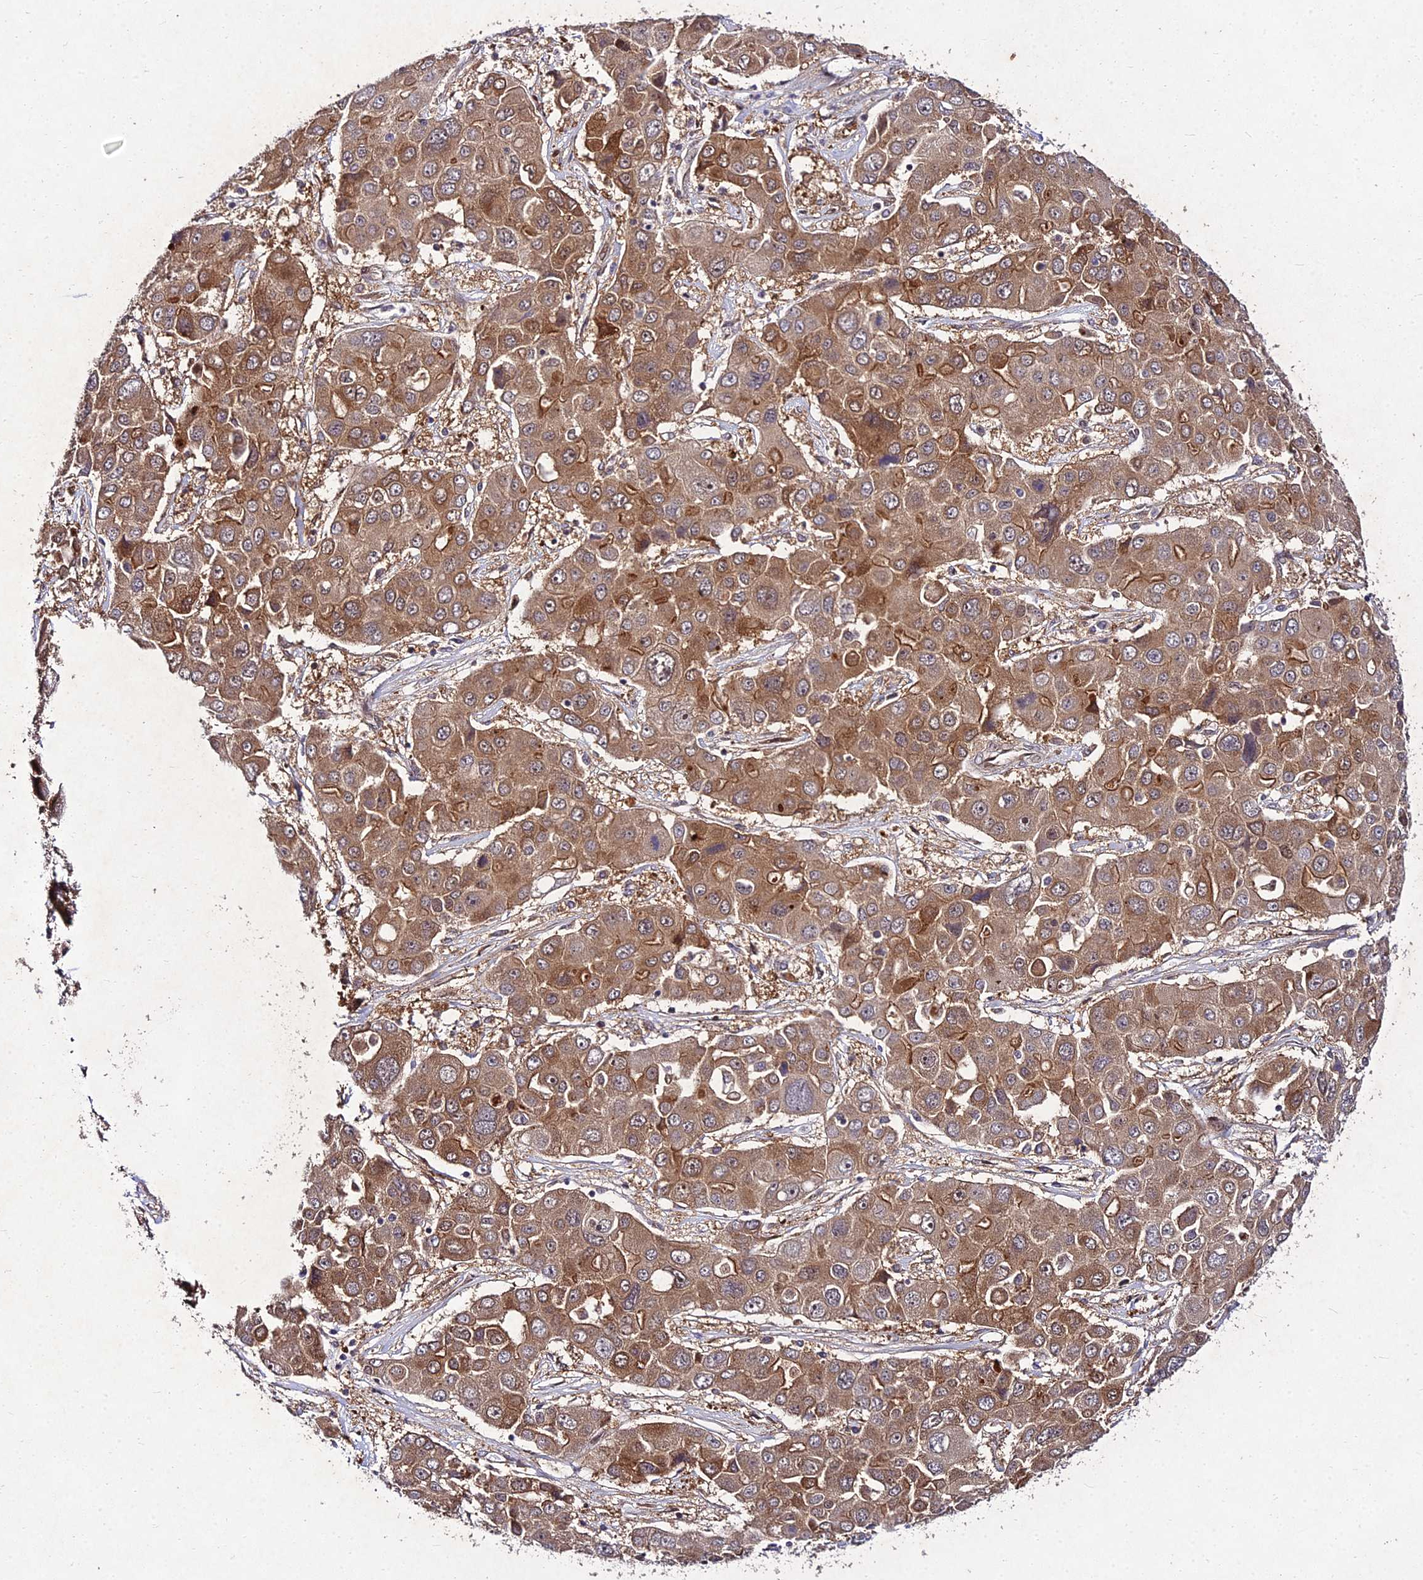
{"staining": {"intensity": "moderate", "quantity": ">75%", "location": "cytoplasmic/membranous"}, "tissue": "liver cancer", "cell_type": "Tumor cells", "image_type": "cancer", "snomed": [{"axis": "morphology", "description": "Cholangiocarcinoma"}, {"axis": "topography", "description": "Liver"}], "caption": "Protein expression analysis of liver cancer (cholangiocarcinoma) reveals moderate cytoplasmic/membranous positivity in approximately >75% of tumor cells. (brown staining indicates protein expression, while blue staining denotes nuclei).", "gene": "MKKS", "patient": {"sex": "male", "age": 67}}